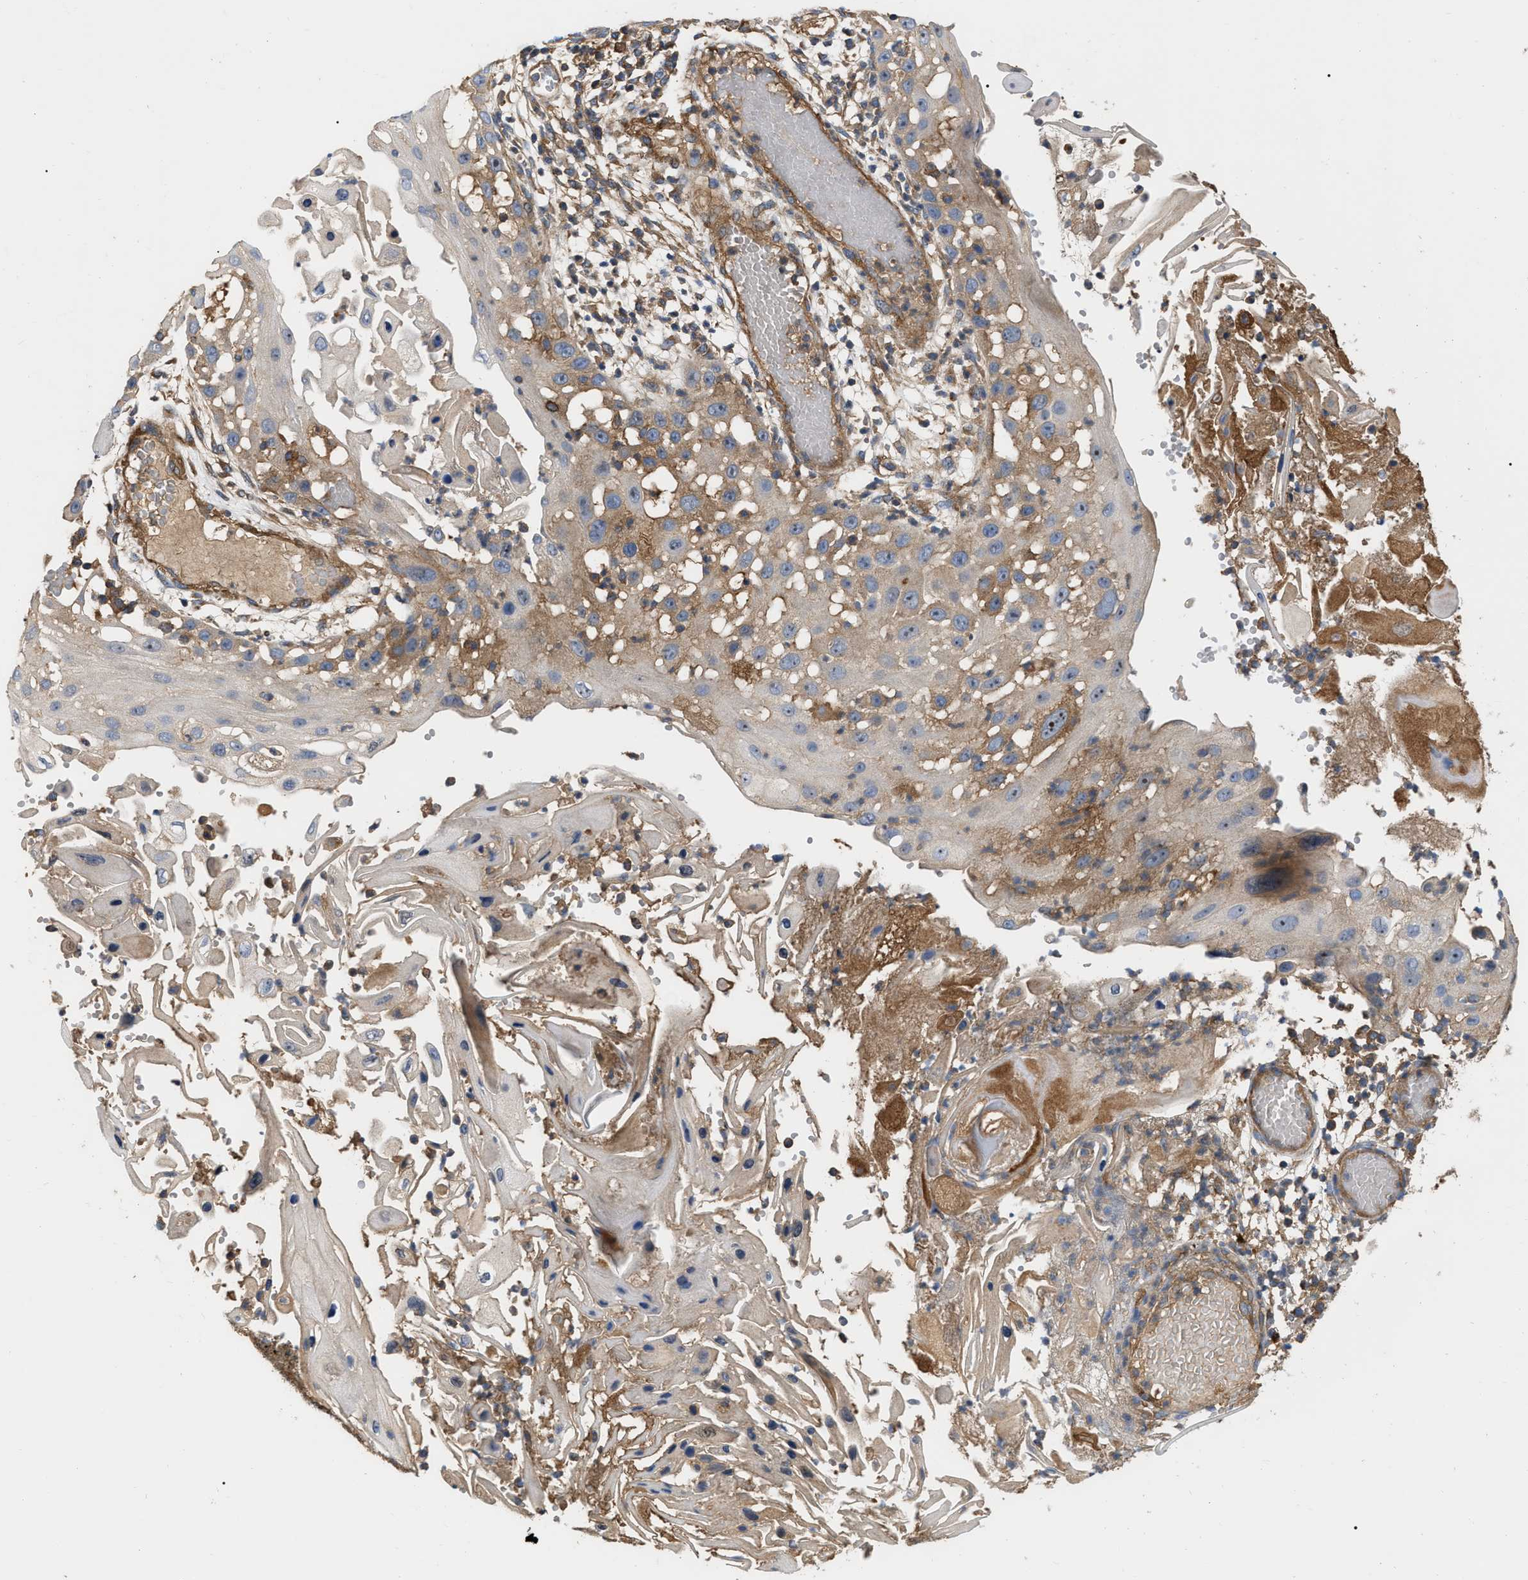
{"staining": {"intensity": "moderate", "quantity": "<25%", "location": "cytoplasmic/membranous"}, "tissue": "skin cancer", "cell_type": "Tumor cells", "image_type": "cancer", "snomed": [{"axis": "morphology", "description": "Squamous cell carcinoma, NOS"}, {"axis": "topography", "description": "Skin"}], "caption": "Protein expression by immunohistochemistry (IHC) demonstrates moderate cytoplasmic/membranous positivity in about <25% of tumor cells in skin squamous cell carcinoma.", "gene": "RABEP1", "patient": {"sex": "female", "age": 44}}